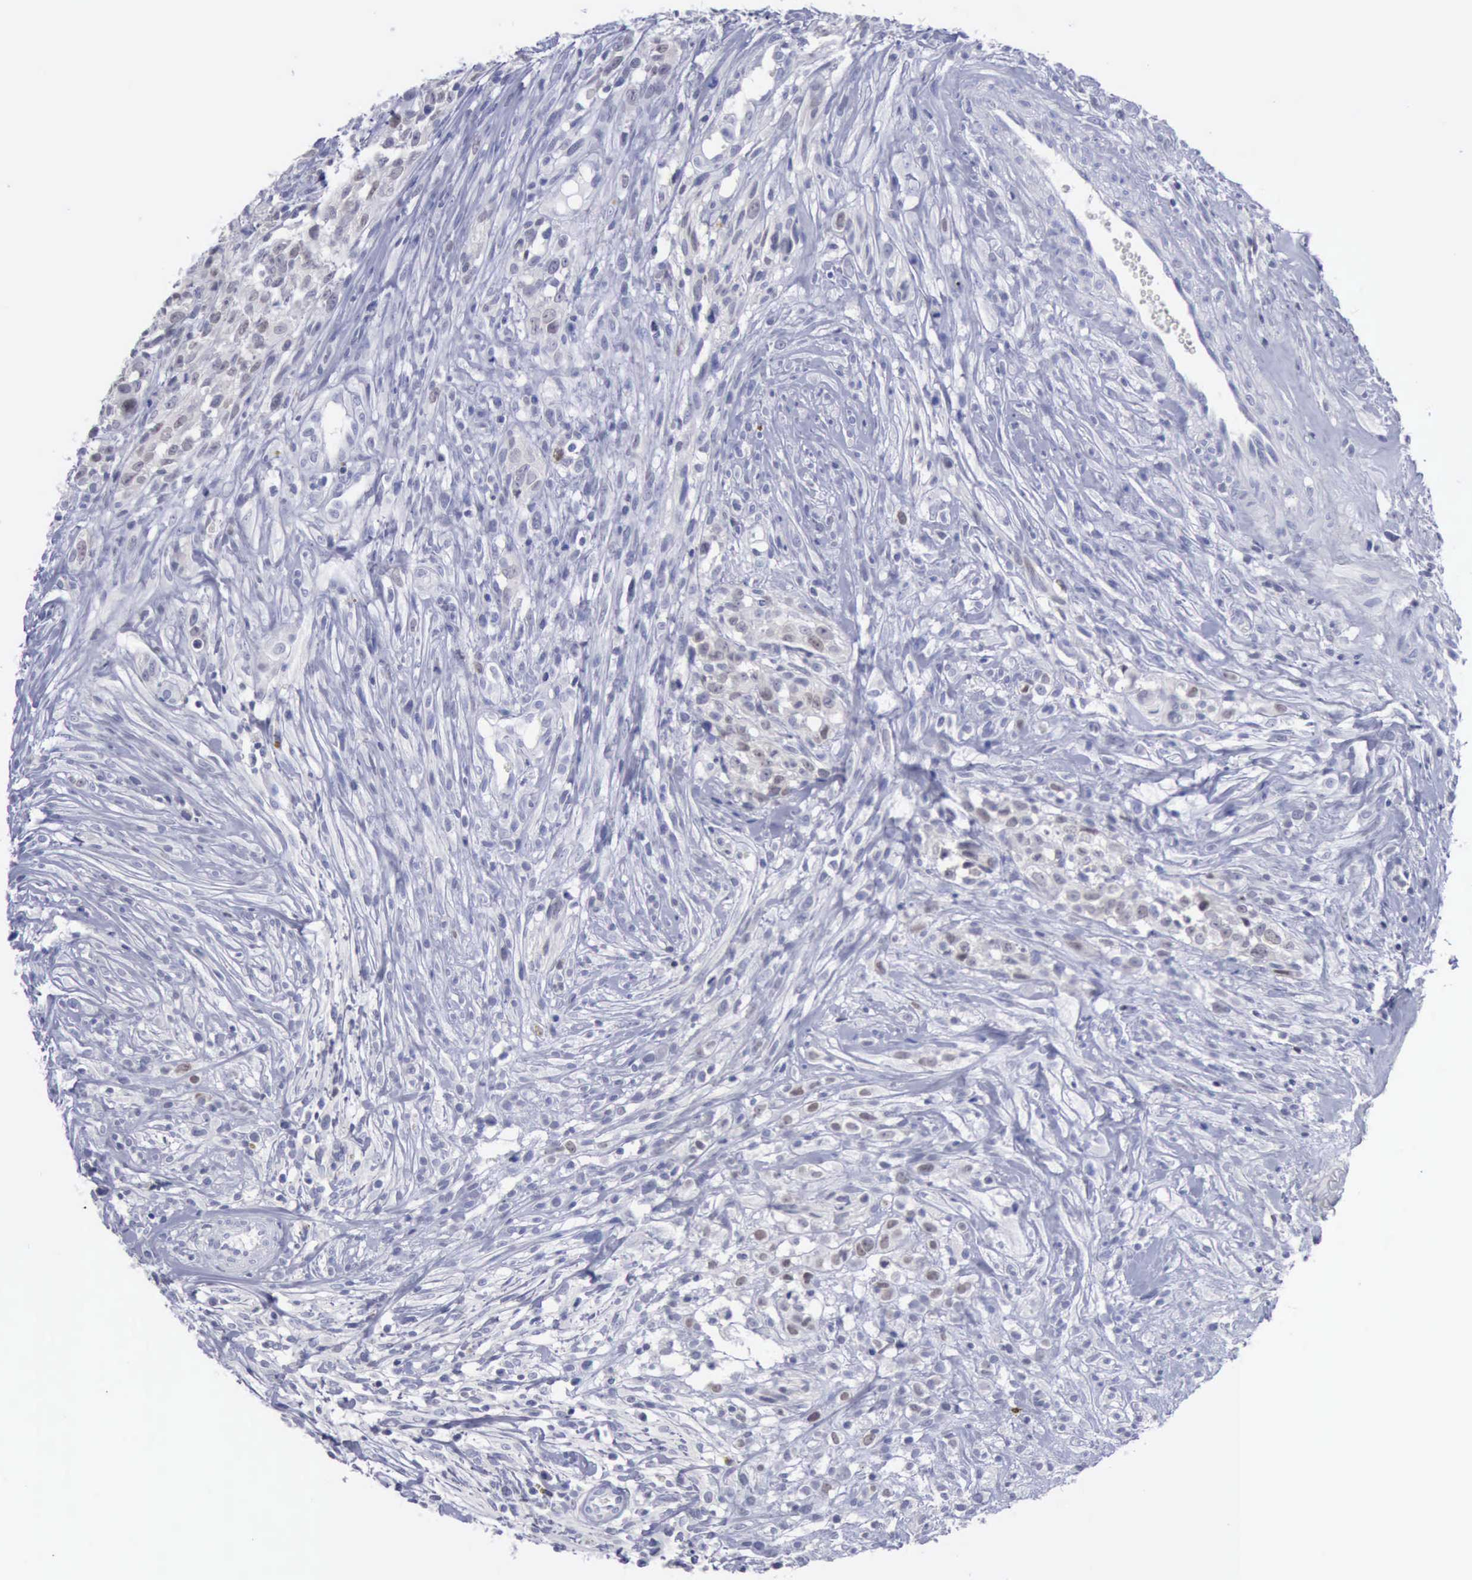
{"staining": {"intensity": "negative", "quantity": "none", "location": "none"}, "tissue": "glioma", "cell_type": "Tumor cells", "image_type": "cancer", "snomed": [{"axis": "morphology", "description": "Glioma, malignant, High grade"}, {"axis": "topography", "description": "Brain"}], "caption": "A photomicrograph of malignant high-grade glioma stained for a protein exhibits no brown staining in tumor cells.", "gene": "SATB2", "patient": {"sex": "male", "age": 66}}